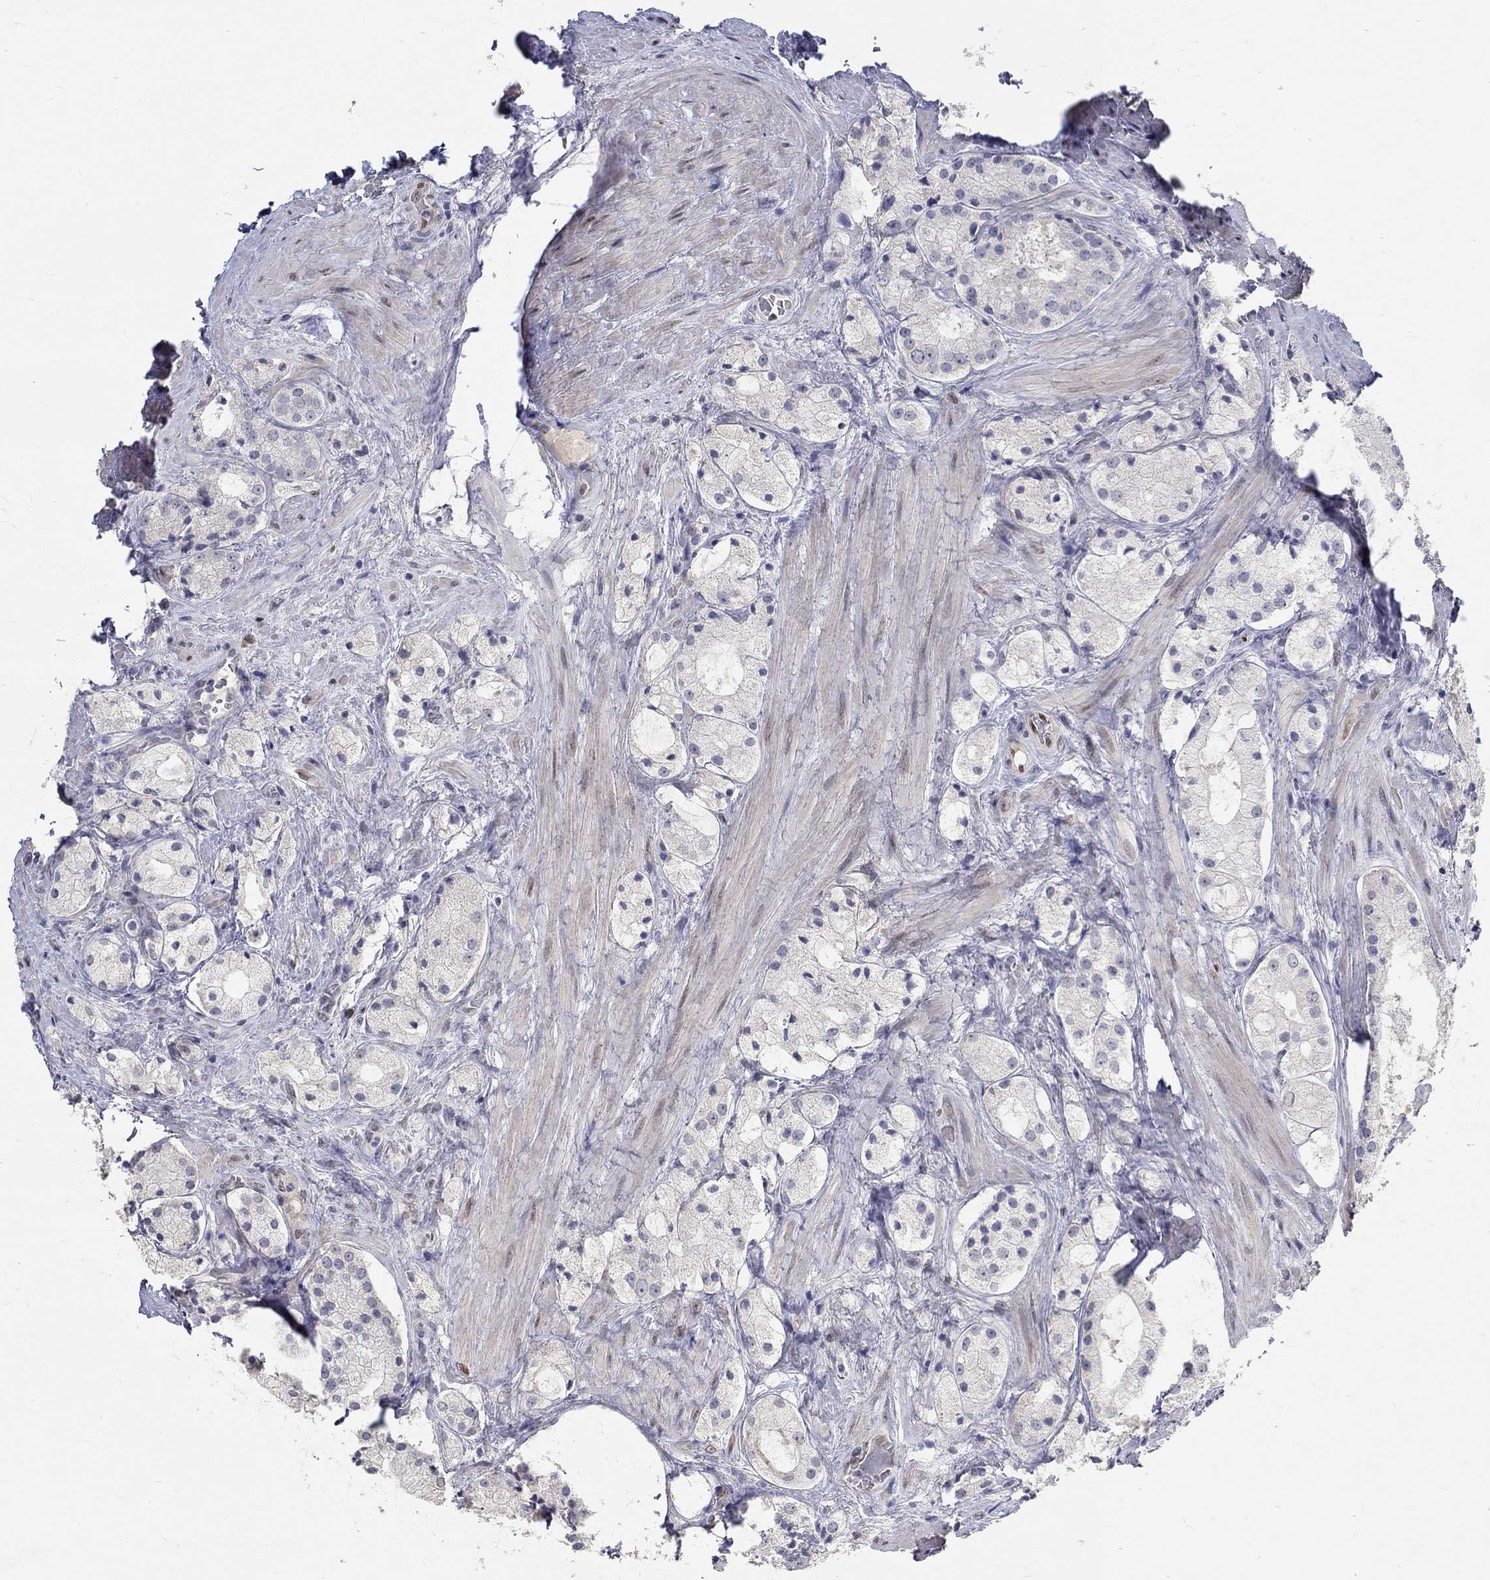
{"staining": {"intensity": "negative", "quantity": "none", "location": "none"}, "tissue": "prostate cancer", "cell_type": "Tumor cells", "image_type": "cancer", "snomed": [{"axis": "morphology", "description": "Adenocarcinoma, NOS"}, {"axis": "morphology", "description": "Adenocarcinoma, High grade"}, {"axis": "topography", "description": "Prostate"}], "caption": "An immunohistochemistry (IHC) image of adenocarcinoma (prostate) is shown. There is no staining in tumor cells of adenocarcinoma (prostate). The staining is performed using DAB (3,3'-diaminobenzidine) brown chromogen with nuclei counter-stained in using hematoxylin.", "gene": "FGF2", "patient": {"sex": "male", "age": 64}}